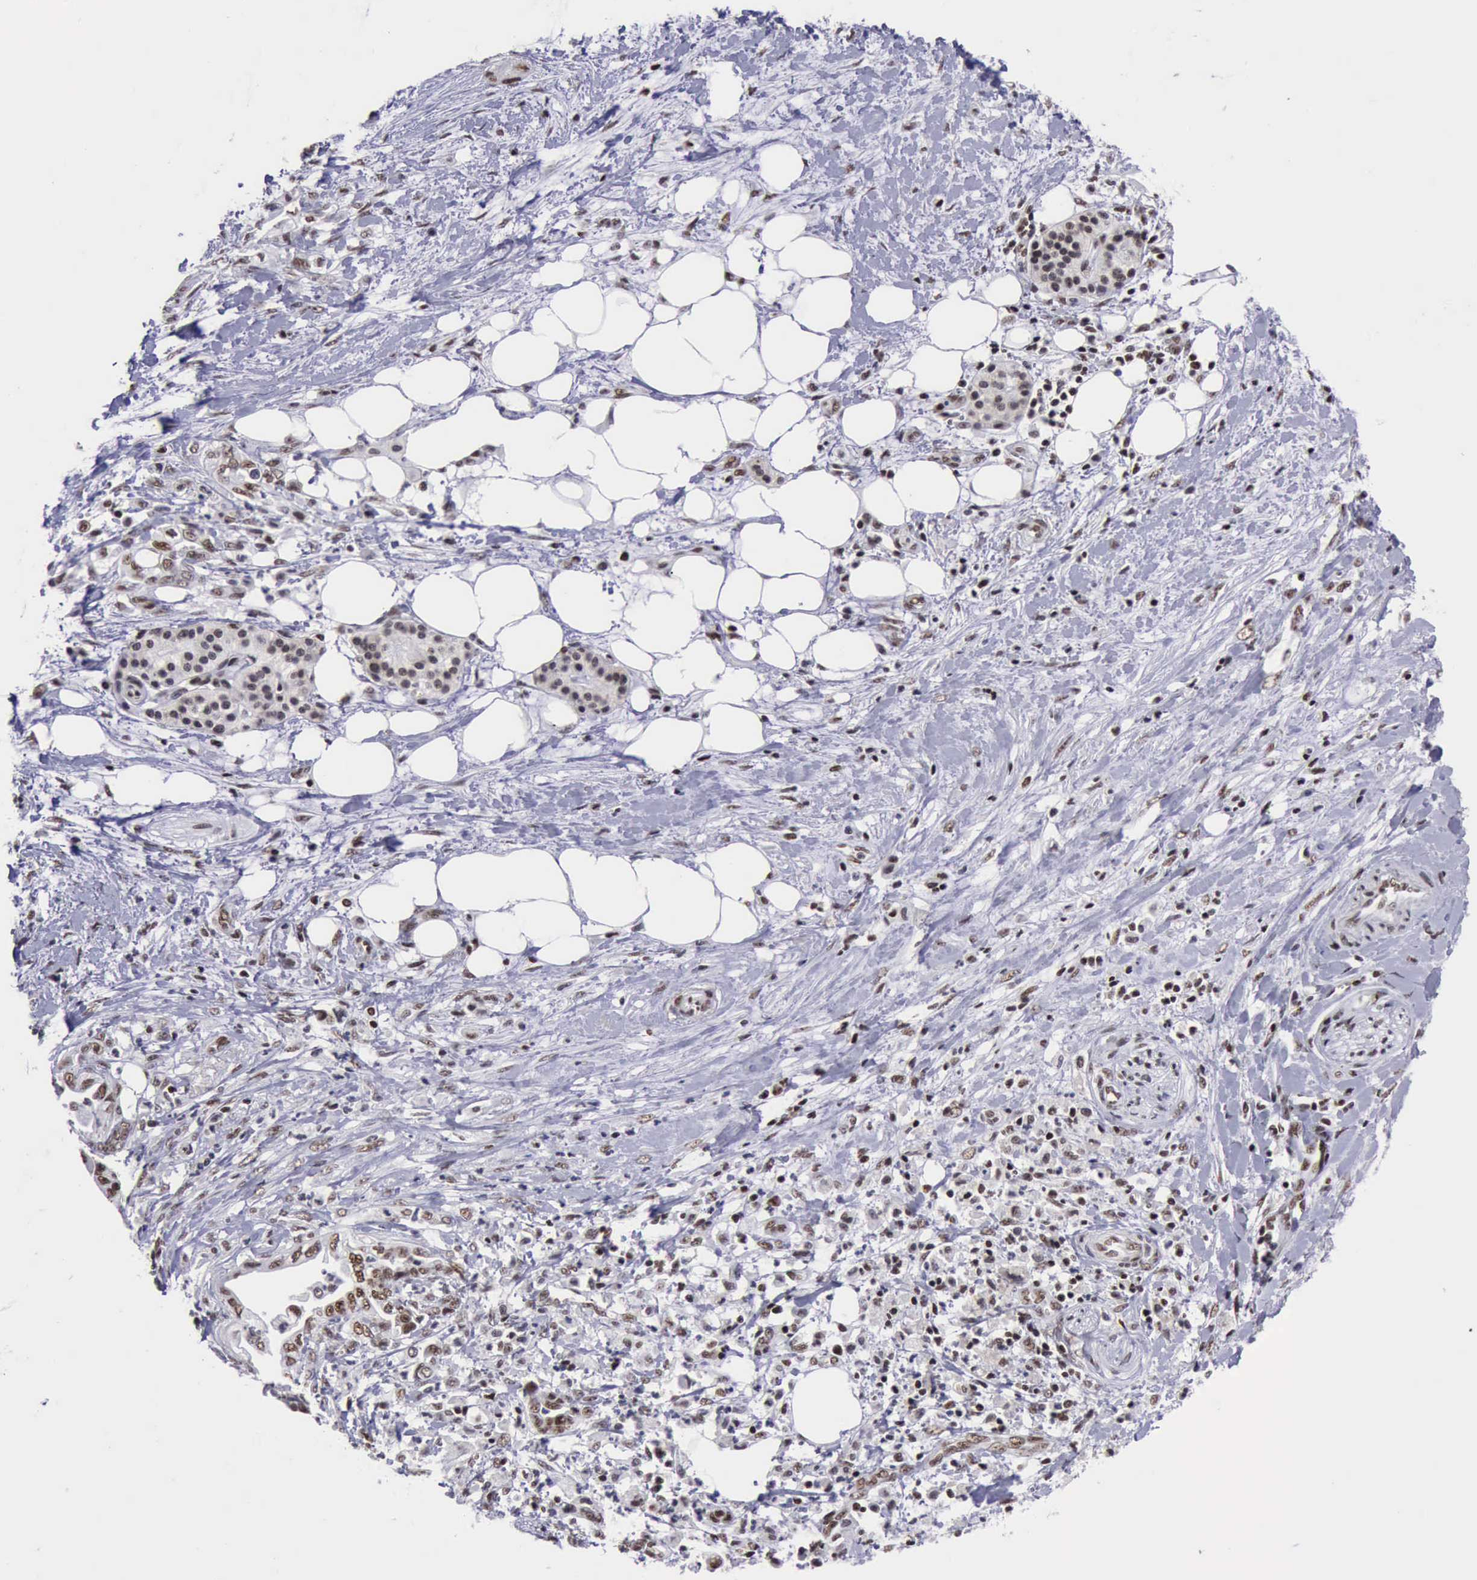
{"staining": {"intensity": "moderate", "quantity": "25%-75%", "location": "nuclear"}, "tissue": "pancreatic cancer", "cell_type": "Tumor cells", "image_type": "cancer", "snomed": [{"axis": "morphology", "description": "Adenocarcinoma, NOS"}, {"axis": "topography", "description": "Pancreas"}], "caption": "Tumor cells reveal medium levels of moderate nuclear expression in about 25%-75% of cells in human pancreatic cancer (adenocarcinoma). Nuclei are stained in blue.", "gene": "YY1", "patient": {"sex": "female", "age": 66}}